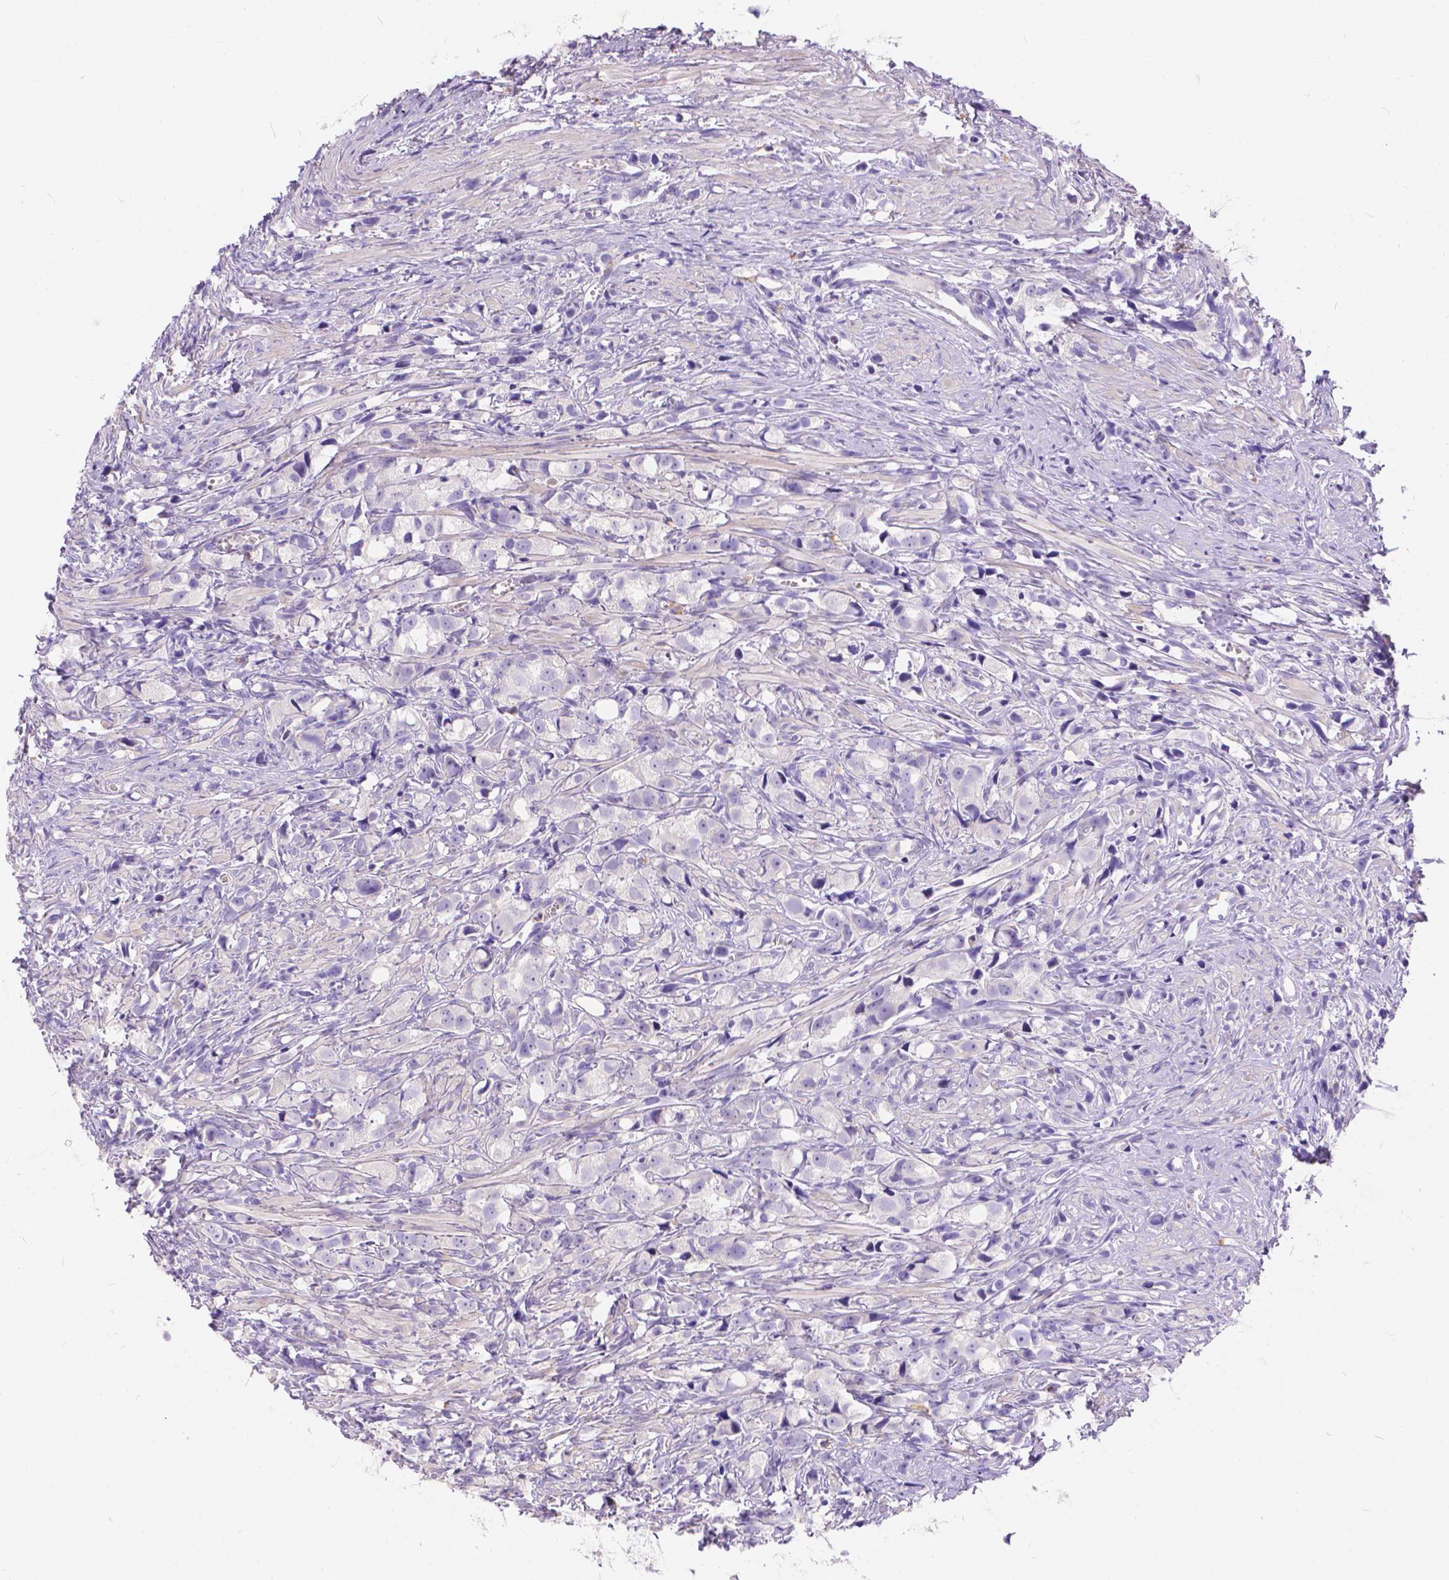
{"staining": {"intensity": "negative", "quantity": "none", "location": "none"}, "tissue": "prostate cancer", "cell_type": "Tumor cells", "image_type": "cancer", "snomed": [{"axis": "morphology", "description": "Adenocarcinoma, High grade"}, {"axis": "topography", "description": "Prostate"}], "caption": "A high-resolution image shows immunohistochemistry (IHC) staining of prostate adenocarcinoma (high-grade), which demonstrates no significant expression in tumor cells.", "gene": "GNRHR", "patient": {"sex": "male", "age": 75}}